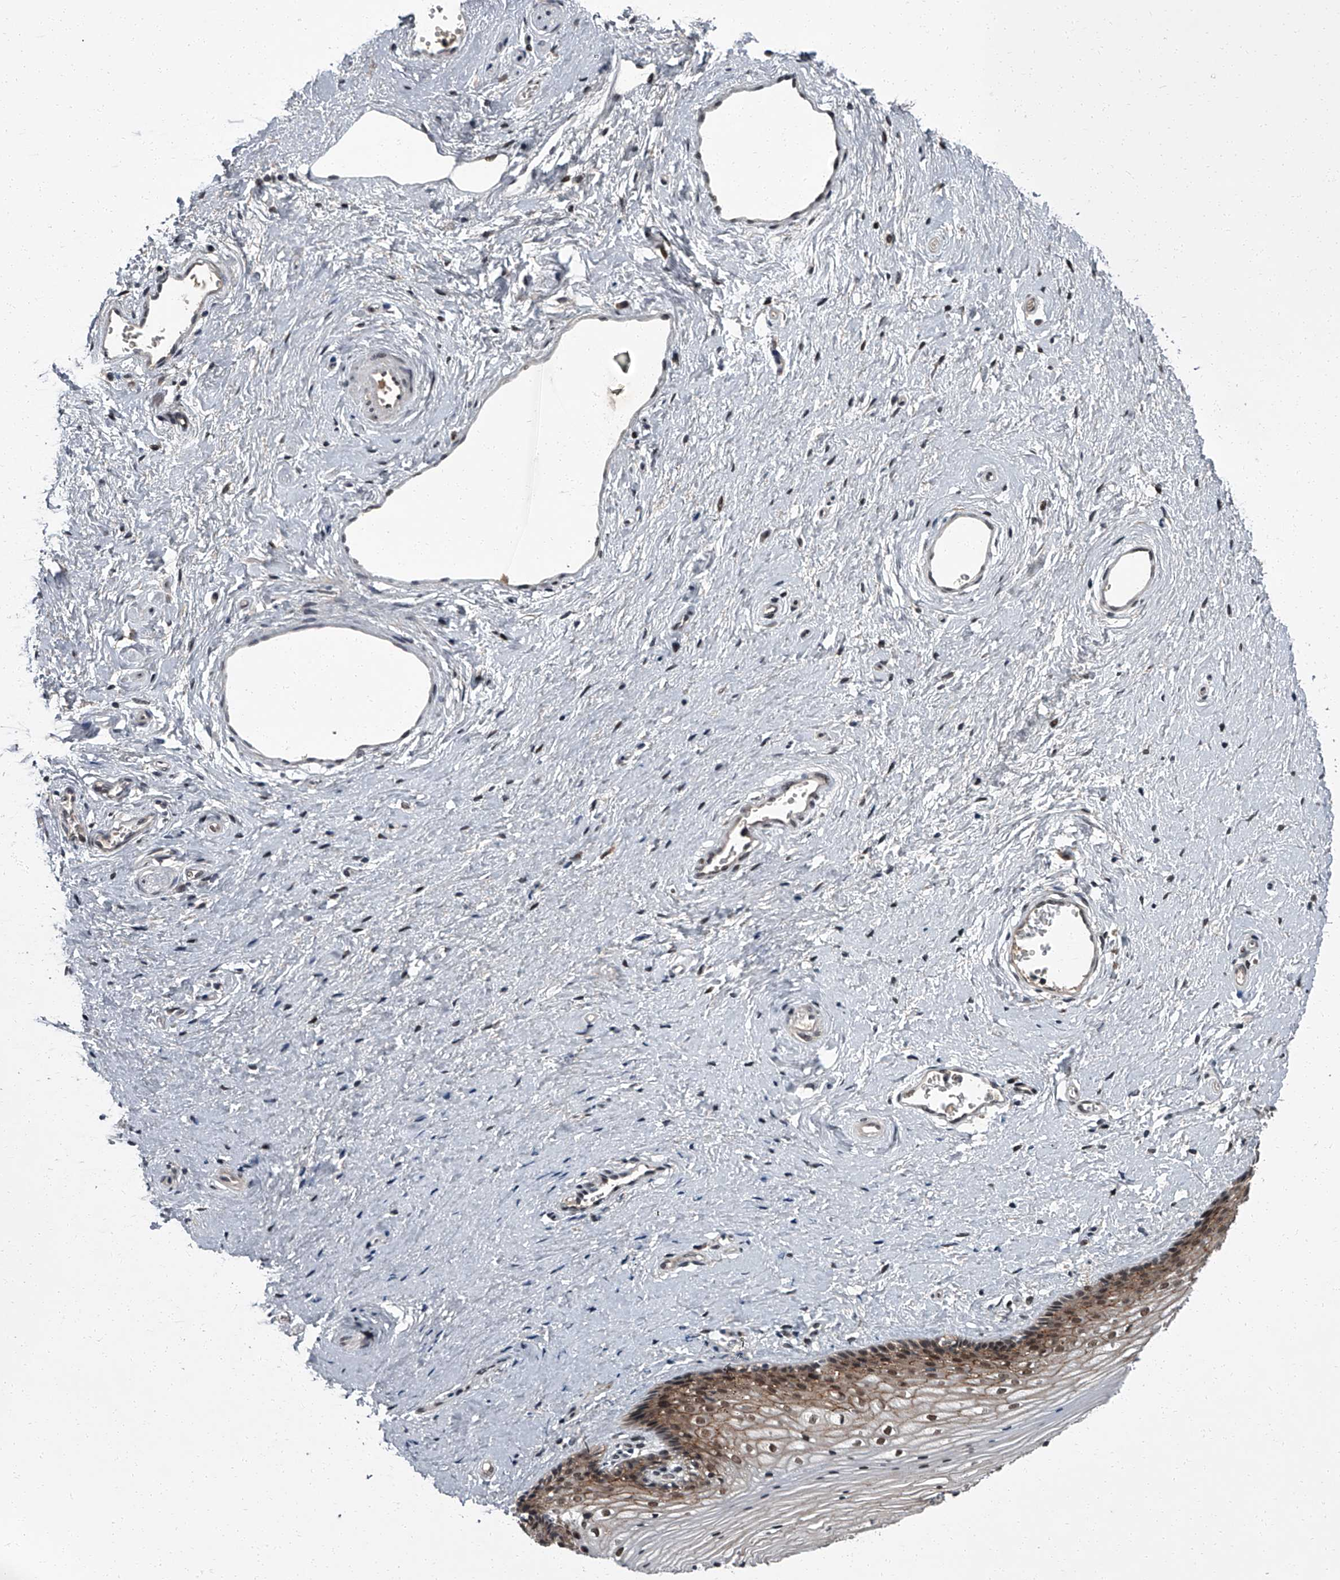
{"staining": {"intensity": "moderate", "quantity": ">75%", "location": "cytoplasmic/membranous,nuclear"}, "tissue": "vagina", "cell_type": "Squamous epithelial cells", "image_type": "normal", "snomed": [{"axis": "morphology", "description": "Normal tissue, NOS"}, {"axis": "topography", "description": "Vagina"}], "caption": "Protein expression analysis of normal vagina displays moderate cytoplasmic/membranous,nuclear positivity in about >75% of squamous epithelial cells. (IHC, brightfield microscopy, high magnification).", "gene": "ZNF518B", "patient": {"sex": "female", "age": 46}}